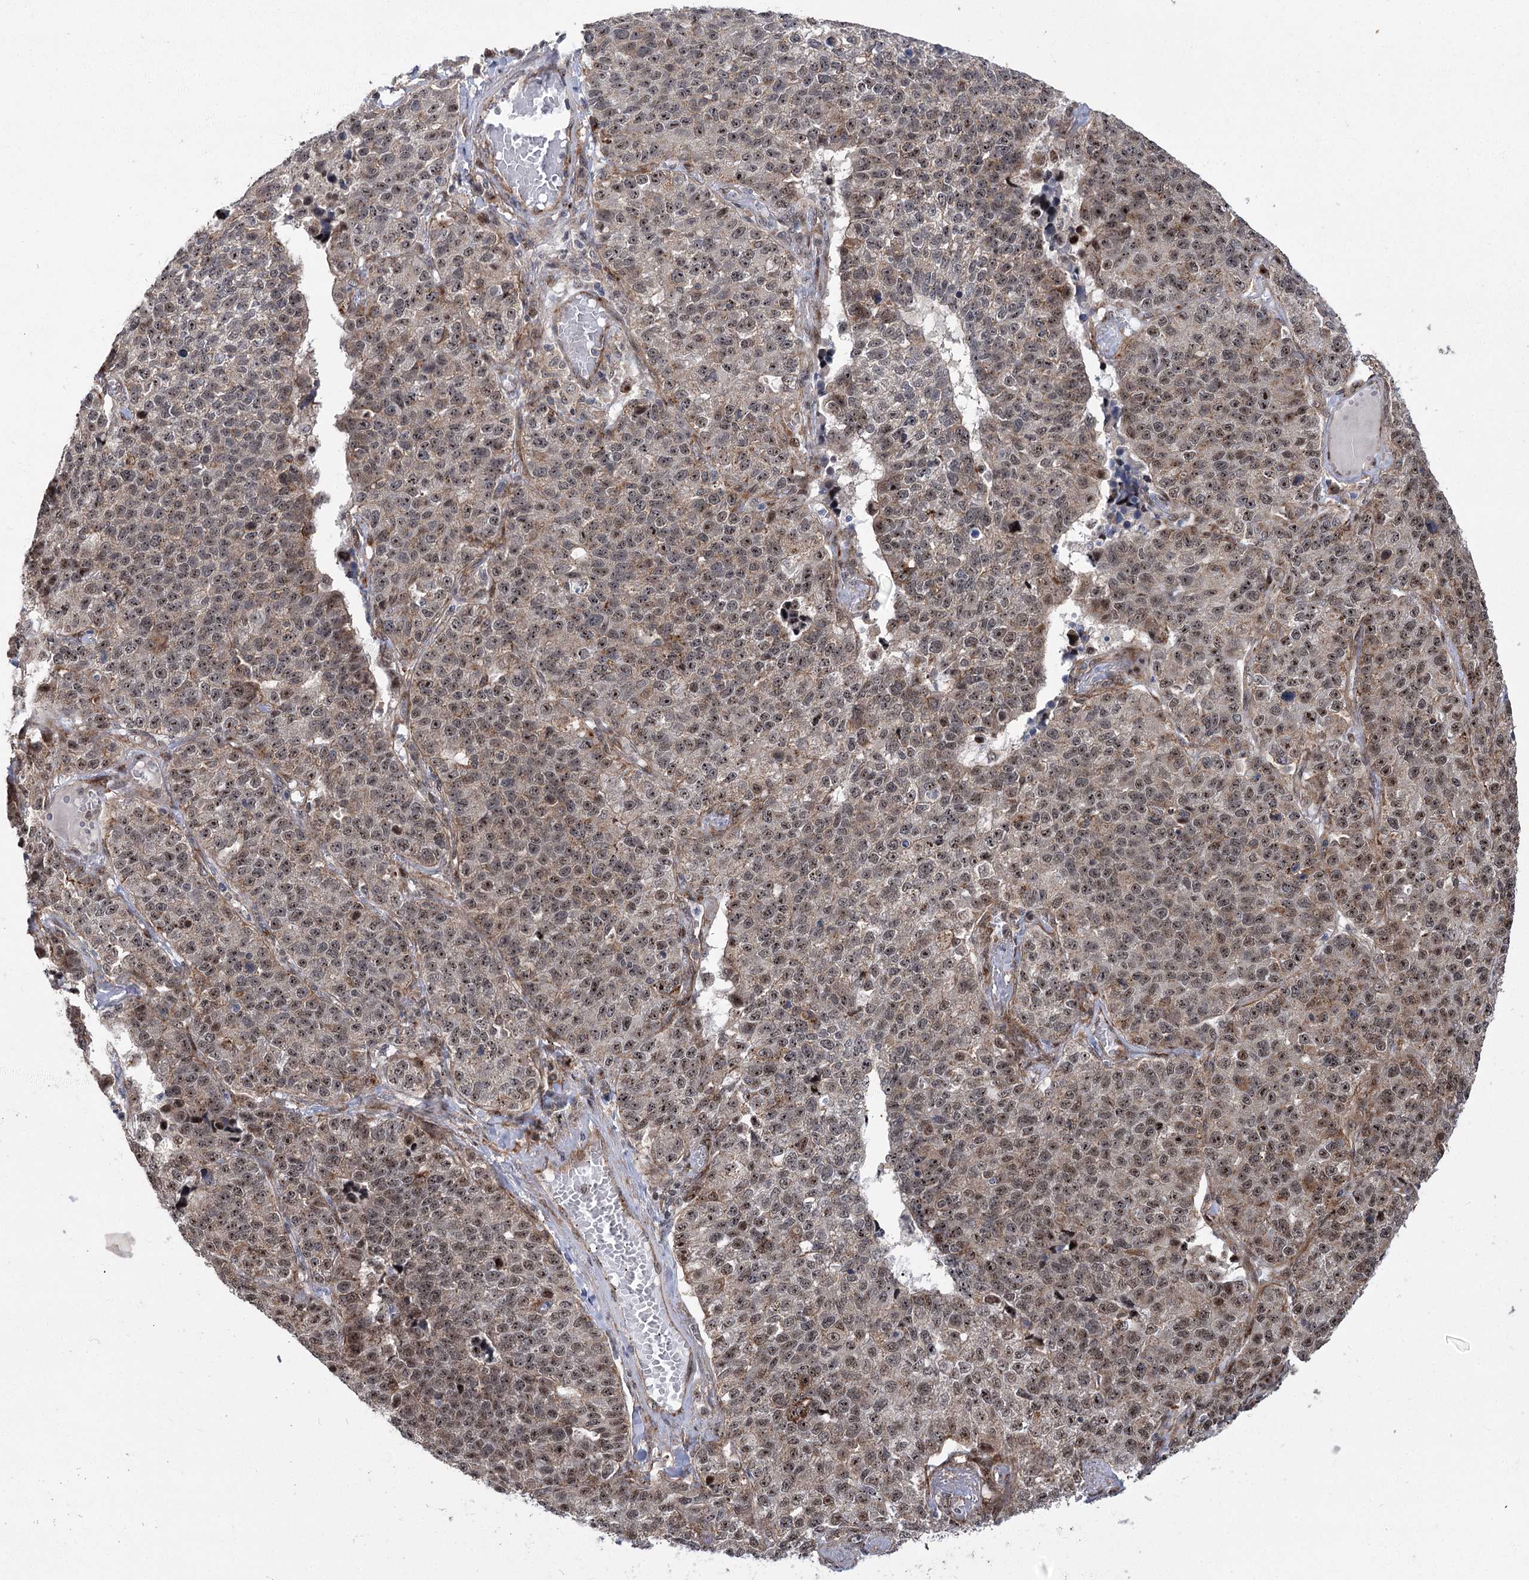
{"staining": {"intensity": "moderate", "quantity": ">75%", "location": "nuclear"}, "tissue": "lung cancer", "cell_type": "Tumor cells", "image_type": "cancer", "snomed": [{"axis": "morphology", "description": "Adenocarcinoma, NOS"}, {"axis": "topography", "description": "Lung"}], "caption": "IHC staining of lung cancer (adenocarcinoma), which displays medium levels of moderate nuclear positivity in about >75% of tumor cells indicating moderate nuclear protein expression. The staining was performed using DAB (3,3'-diaminobenzidine) (brown) for protein detection and nuclei were counterstained in hematoxylin (blue).", "gene": "PARM1", "patient": {"sex": "male", "age": 49}}